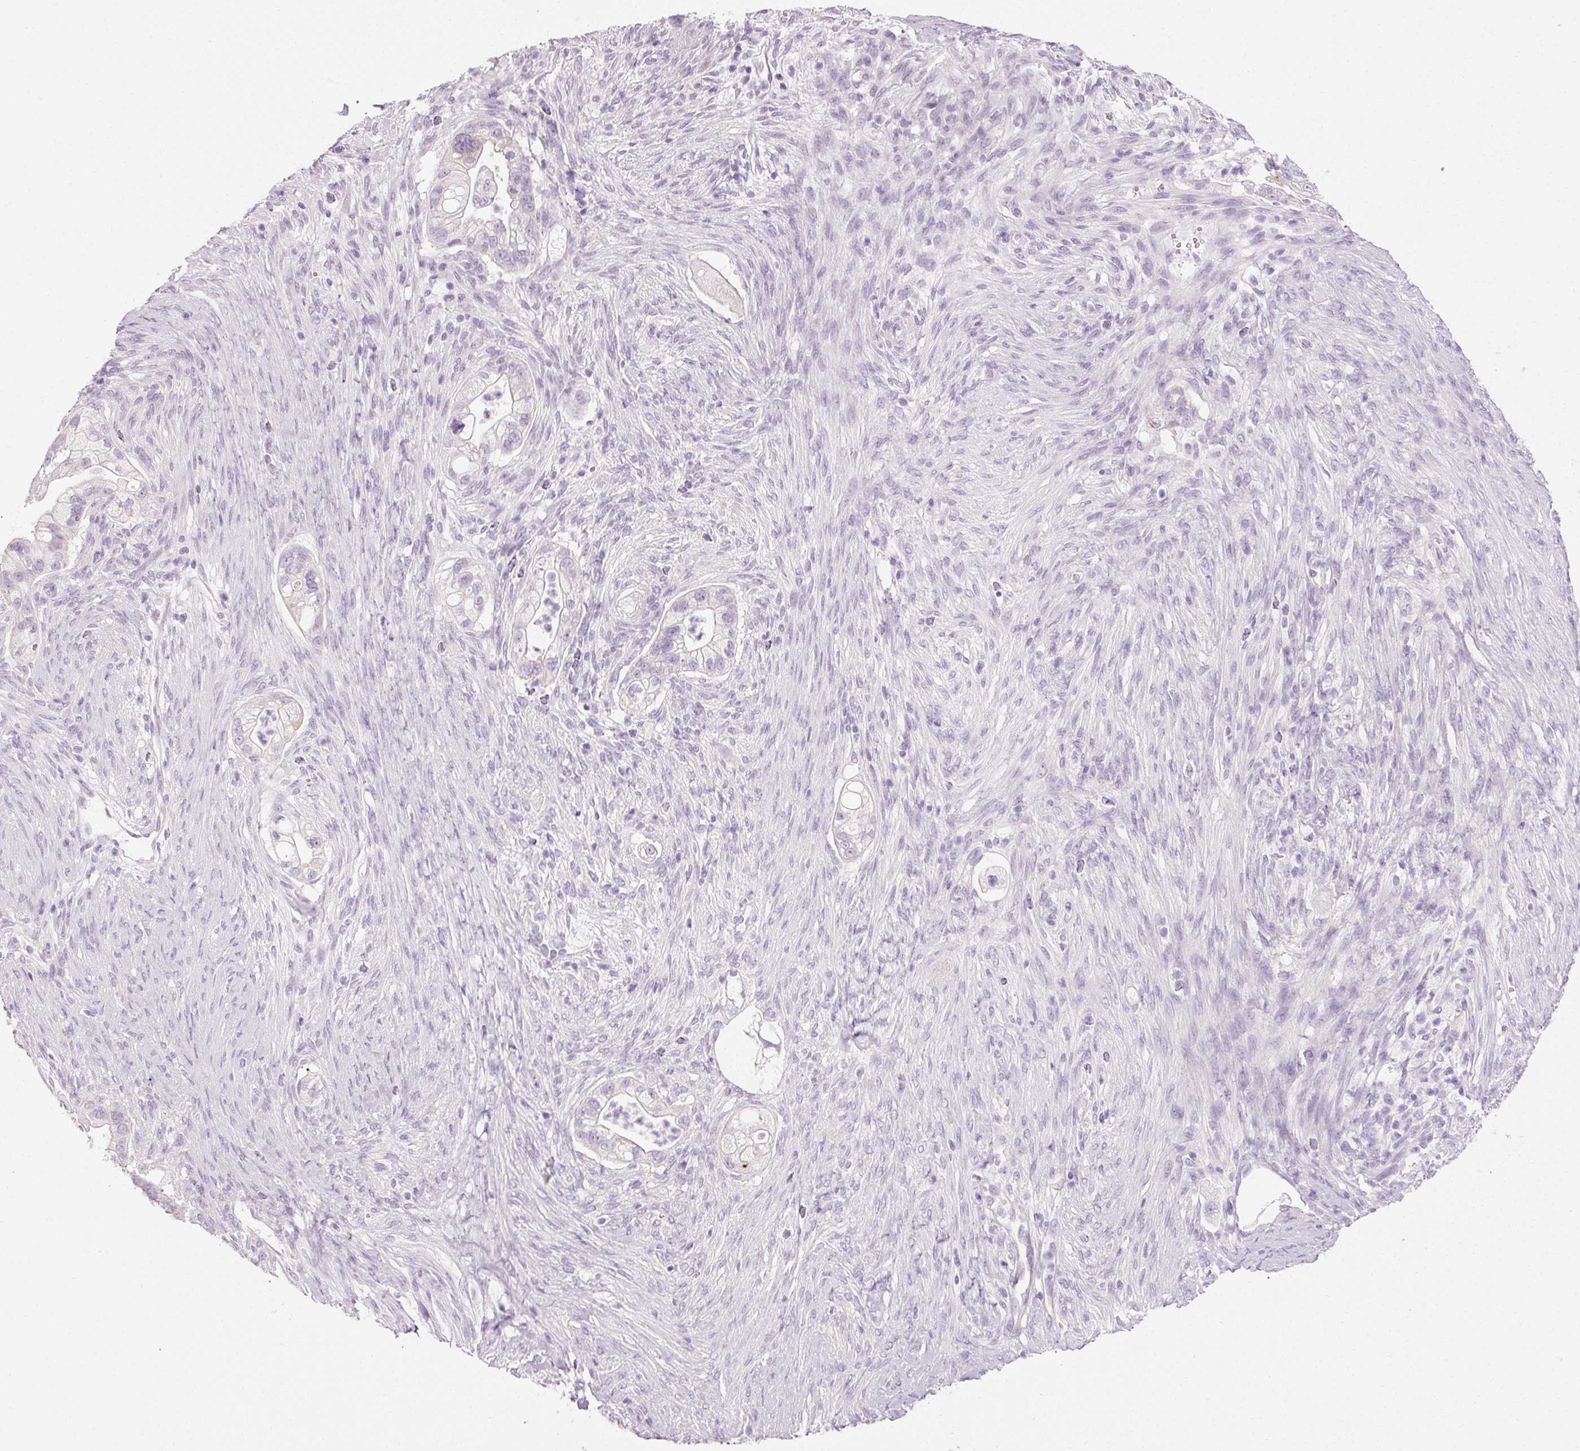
{"staining": {"intensity": "negative", "quantity": "none", "location": "none"}, "tissue": "pancreatic cancer", "cell_type": "Tumor cells", "image_type": "cancer", "snomed": [{"axis": "morphology", "description": "Adenocarcinoma, NOS"}, {"axis": "topography", "description": "Pancreas"}], "caption": "Immunohistochemical staining of pancreatic cancer (adenocarcinoma) exhibits no significant expression in tumor cells. Brightfield microscopy of immunohistochemistry stained with DAB (3,3'-diaminobenzidine) (brown) and hematoxylin (blue), captured at high magnification.", "gene": "ANKRD20A1", "patient": {"sex": "male", "age": 44}}